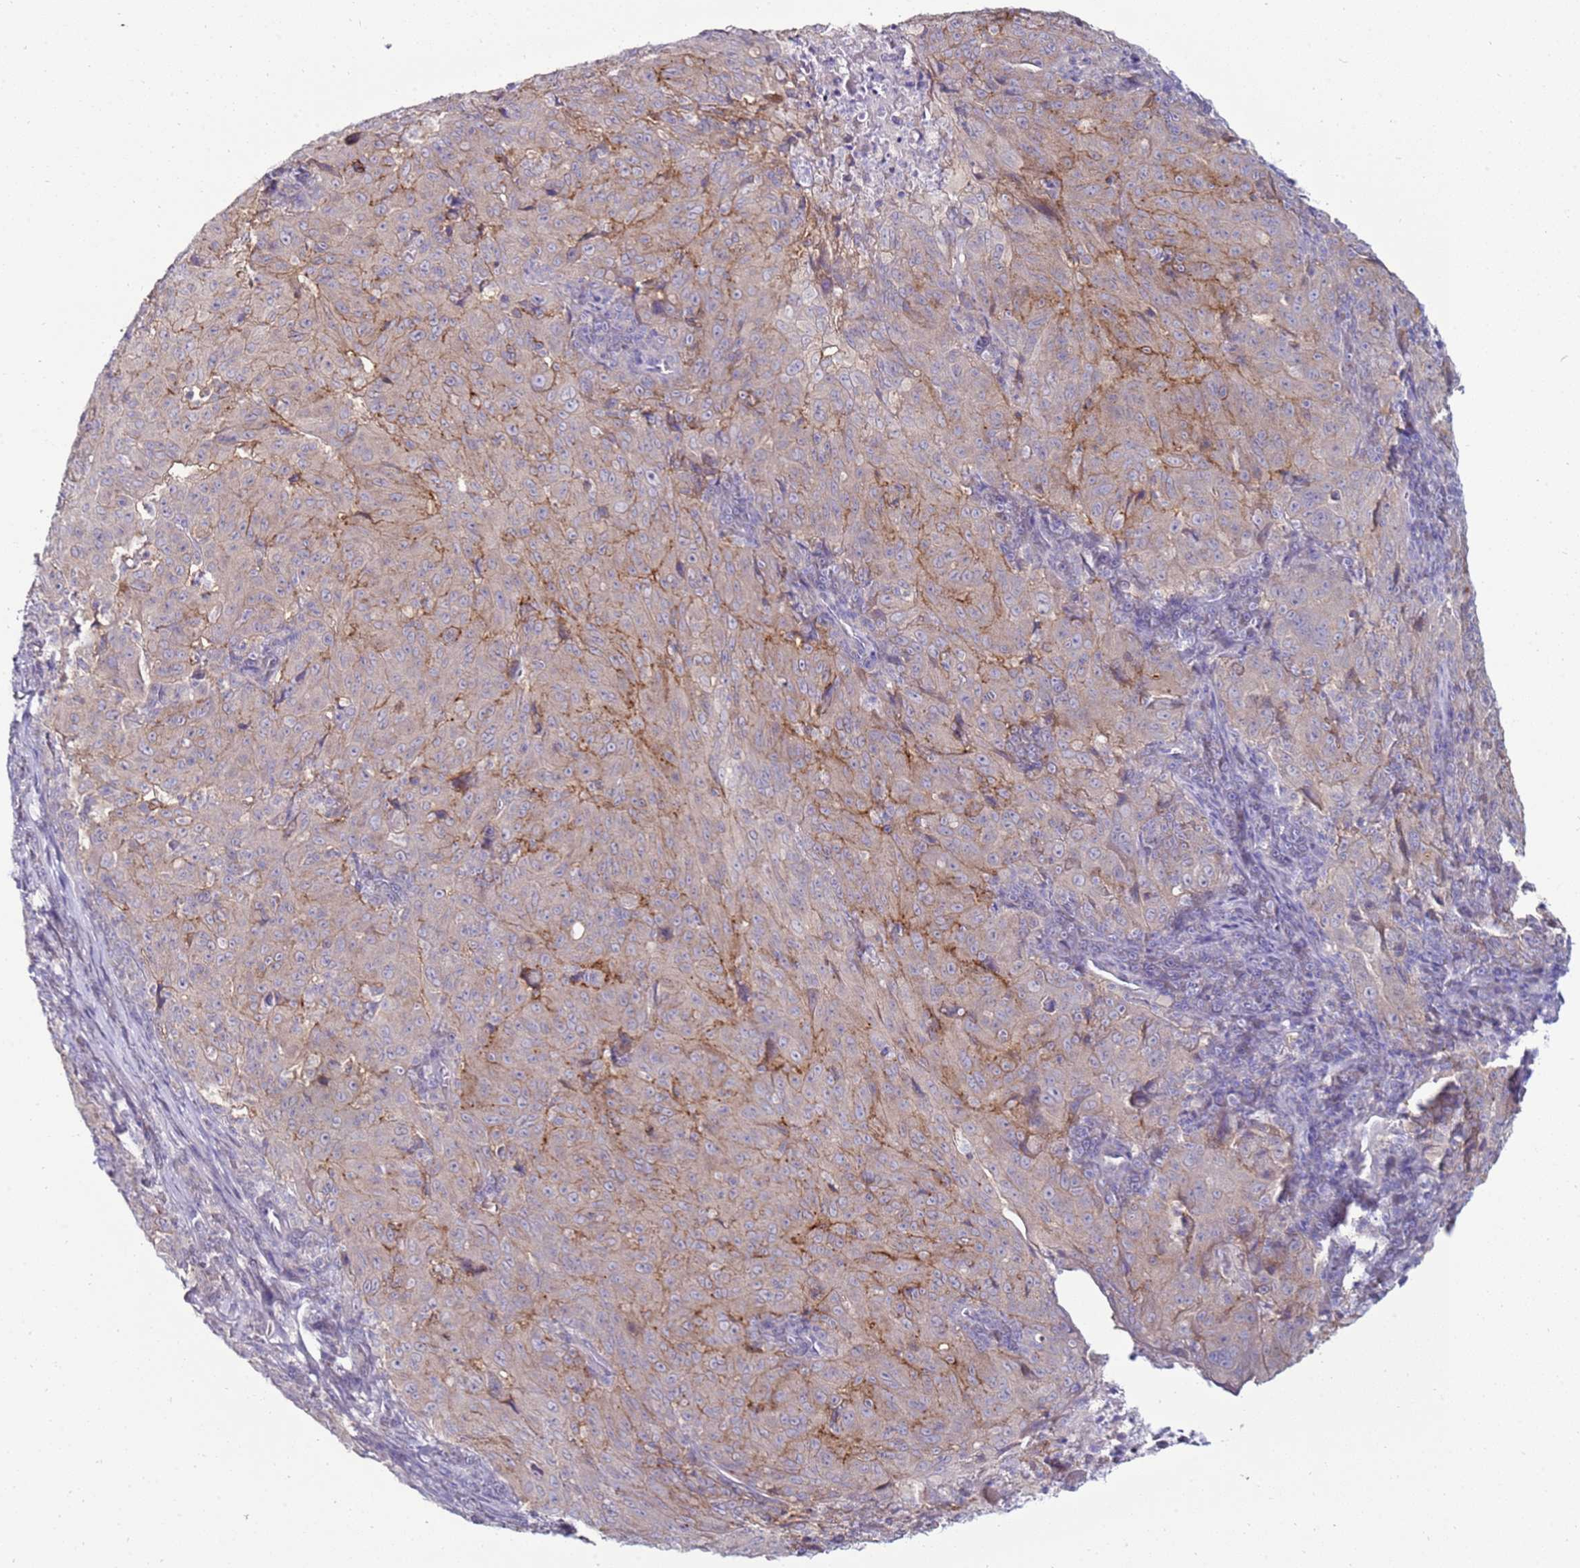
{"staining": {"intensity": "moderate", "quantity": "<25%", "location": "cytoplasmic/membranous"}, "tissue": "pancreatic cancer", "cell_type": "Tumor cells", "image_type": "cancer", "snomed": [{"axis": "morphology", "description": "Adenocarcinoma, NOS"}, {"axis": "topography", "description": "Pancreas"}], "caption": "Adenocarcinoma (pancreatic) stained with a brown dye shows moderate cytoplasmic/membranous positive positivity in about <25% of tumor cells.", "gene": "GPN3", "patient": {"sex": "male", "age": 63}}